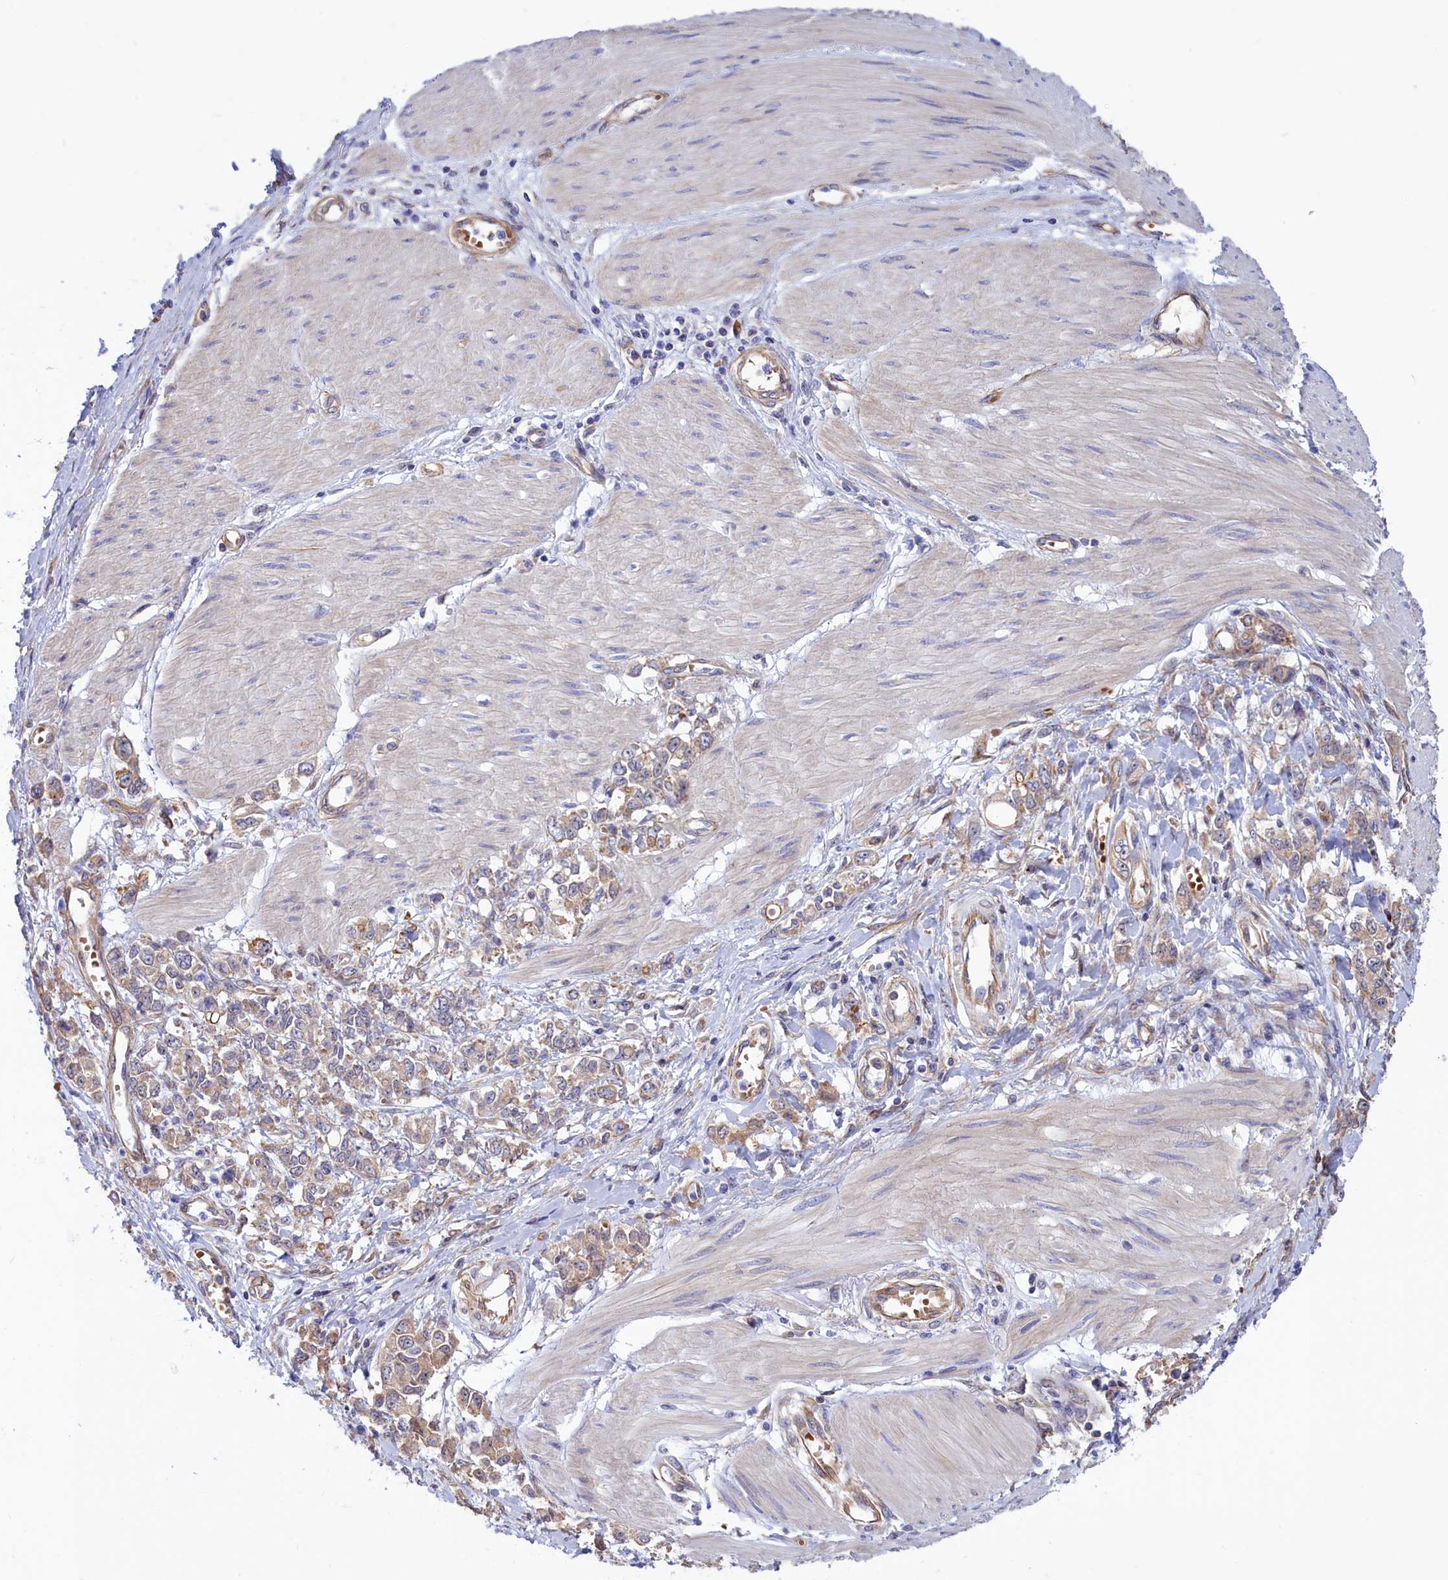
{"staining": {"intensity": "weak", "quantity": "<25%", "location": "cytoplasmic/membranous"}, "tissue": "stomach cancer", "cell_type": "Tumor cells", "image_type": "cancer", "snomed": [{"axis": "morphology", "description": "Adenocarcinoma, NOS"}, {"axis": "topography", "description": "Stomach"}], "caption": "Immunohistochemistry (IHC) of human adenocarcinoma (stomach) displays no staining in tumor cells.", "gene": "ABCC12", "patient": {"sex": "female", "age": 76}}